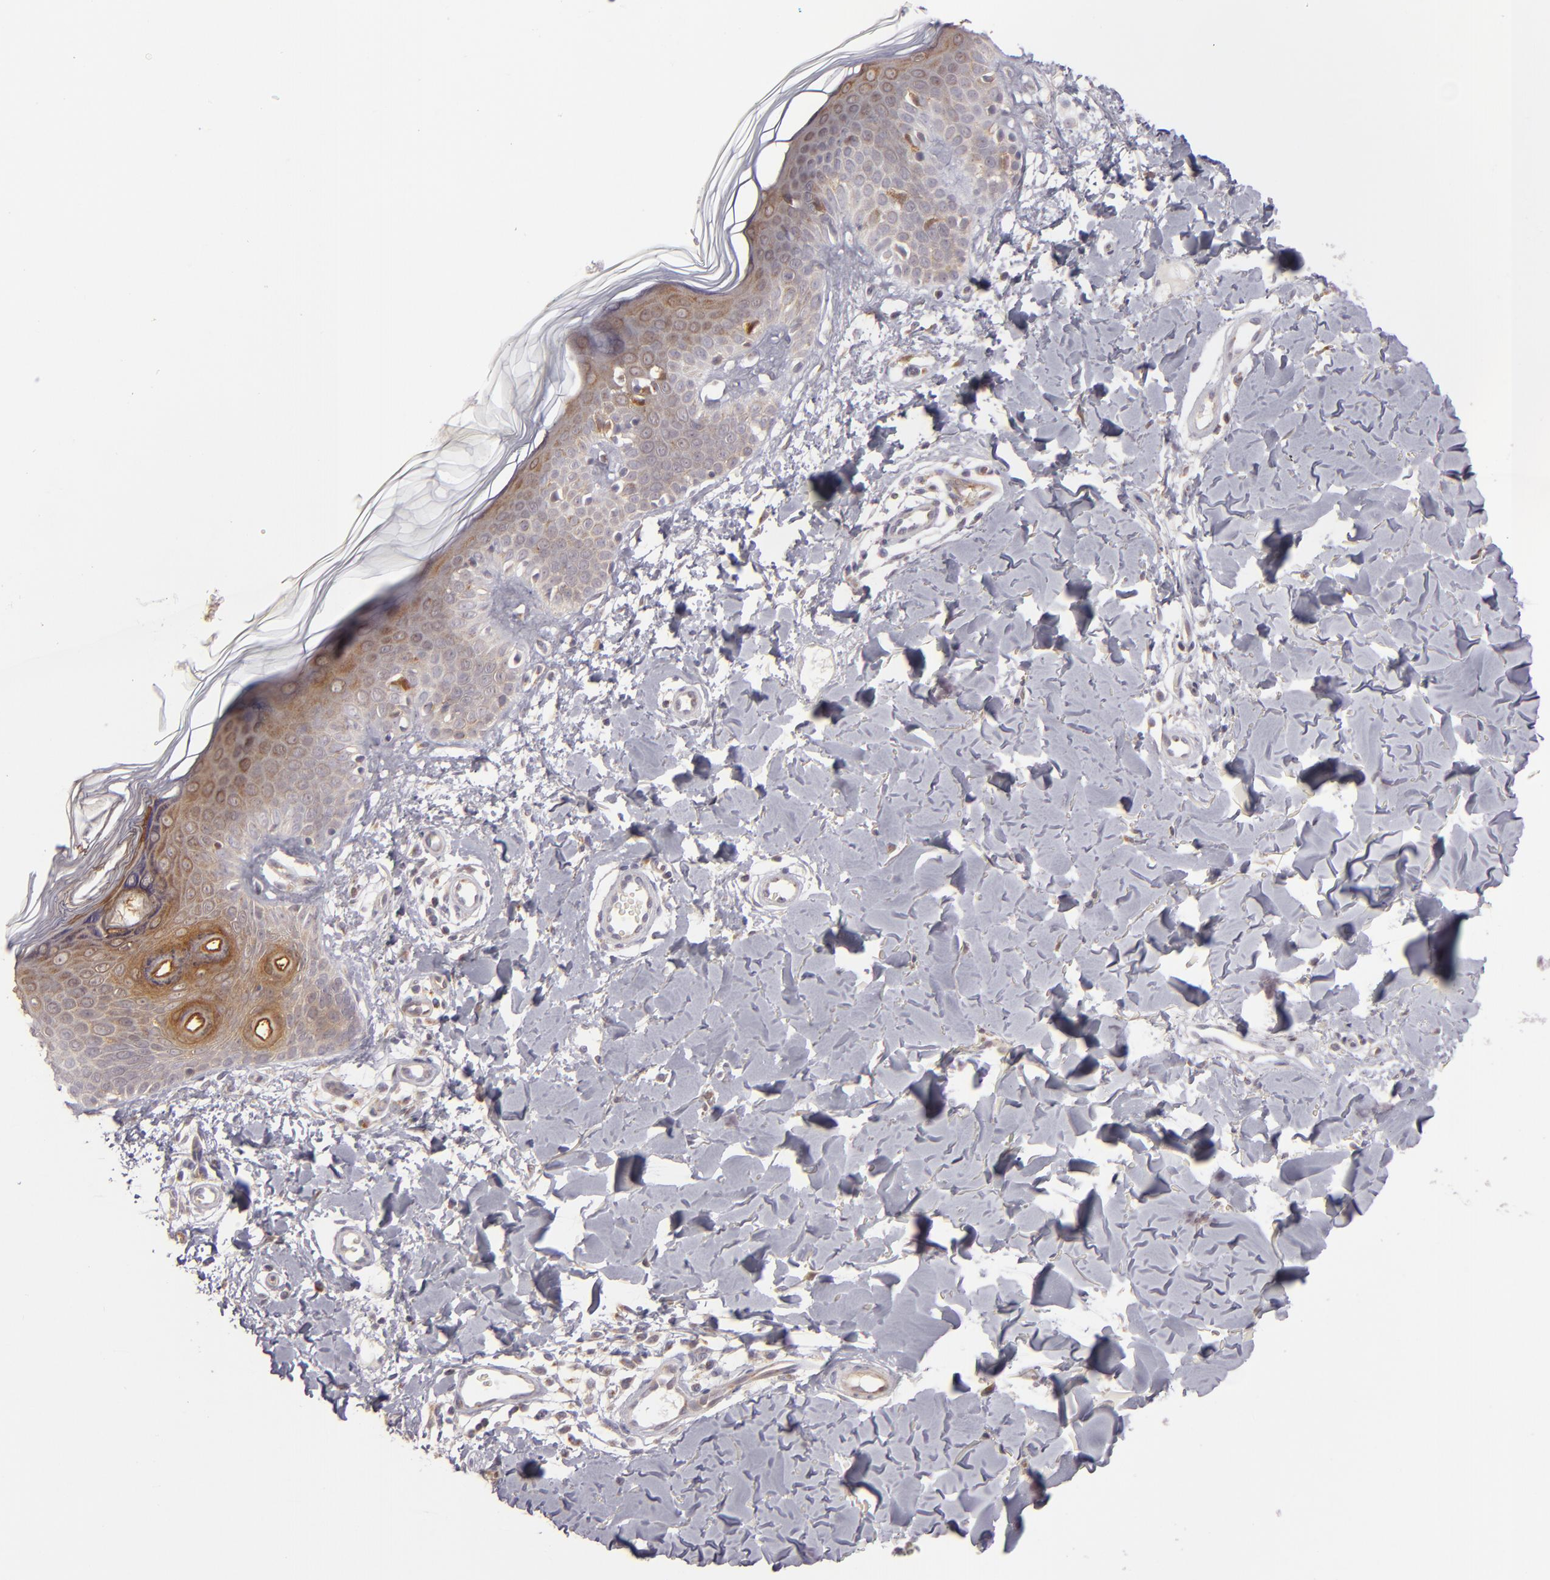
{"staining": {"intensity": "negative", "quantity": "none", "location": "none"}, "tissue": "skin", "cell_type": "Fibroblasts", "image_type": "normal", "snomed": [{"axis": "morphology", "description": "Normal tissue, NOS"}, {"axis": "topography", "description": "Skin"}], "caption": "DAB (3,3'-diaminobenzidine) immunohistochemical staining of unremarkable human skin shows no significant expression in fibroblasts.", "gene": "SH2D4A", "patient": {"sex": "male", "age": 32}}